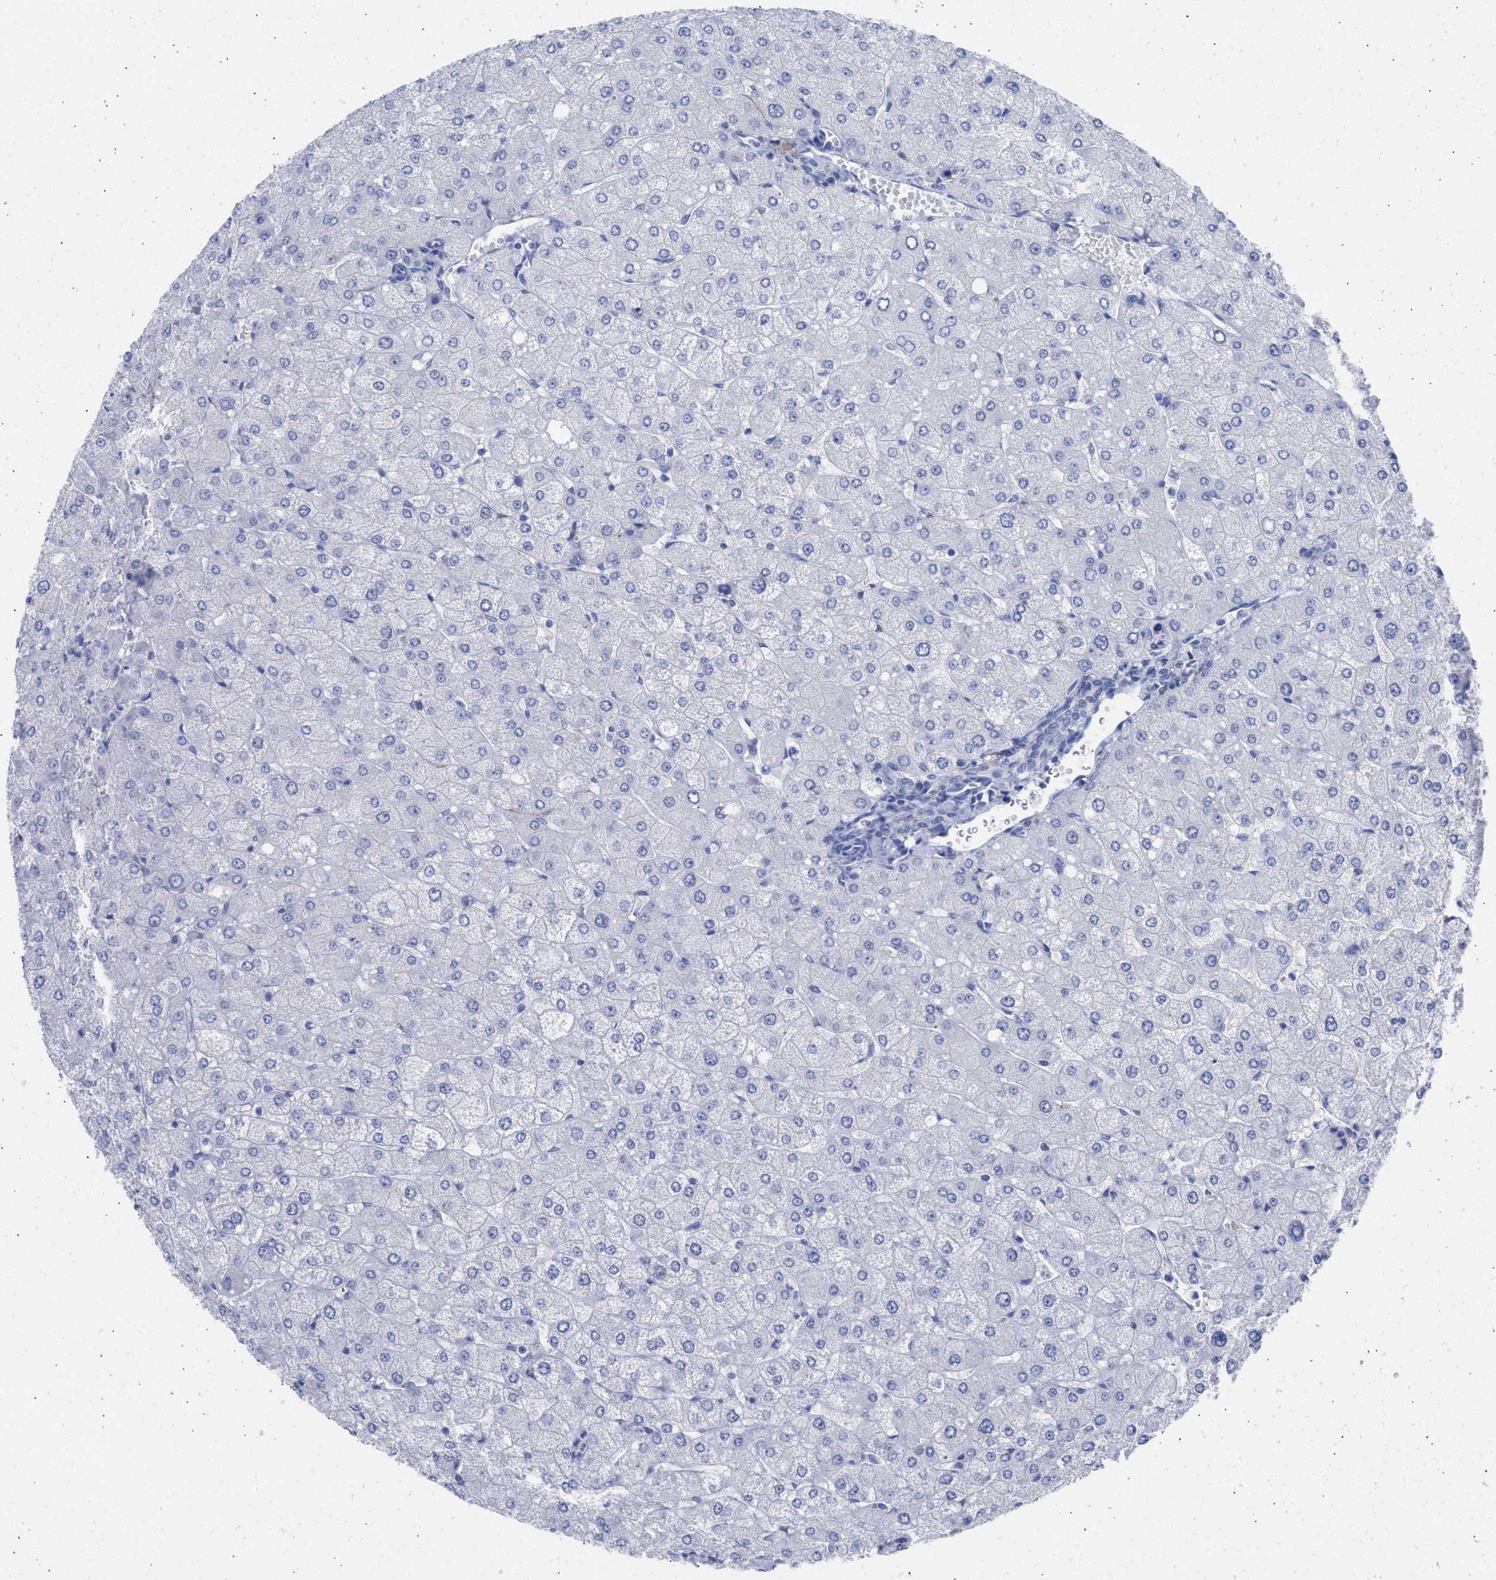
{"staining": {"intensity": "negative", "quantity": "none", "location": "none"}, "tissue": "liver", "cell_type": "Cholangiocytes", "image_type": "normal", "snomed": [{"axis": "morphology", "description": "Normal tissue, NOS"}, {"axis": "topography", "description": "Liver"}], "caption": "Immunohistochemistry (IHC) of unremarkable human liver reveals no expression in cholangiocytes.", "gene": "NCAM1", "patient": {"sex": "male", "age": 55}}